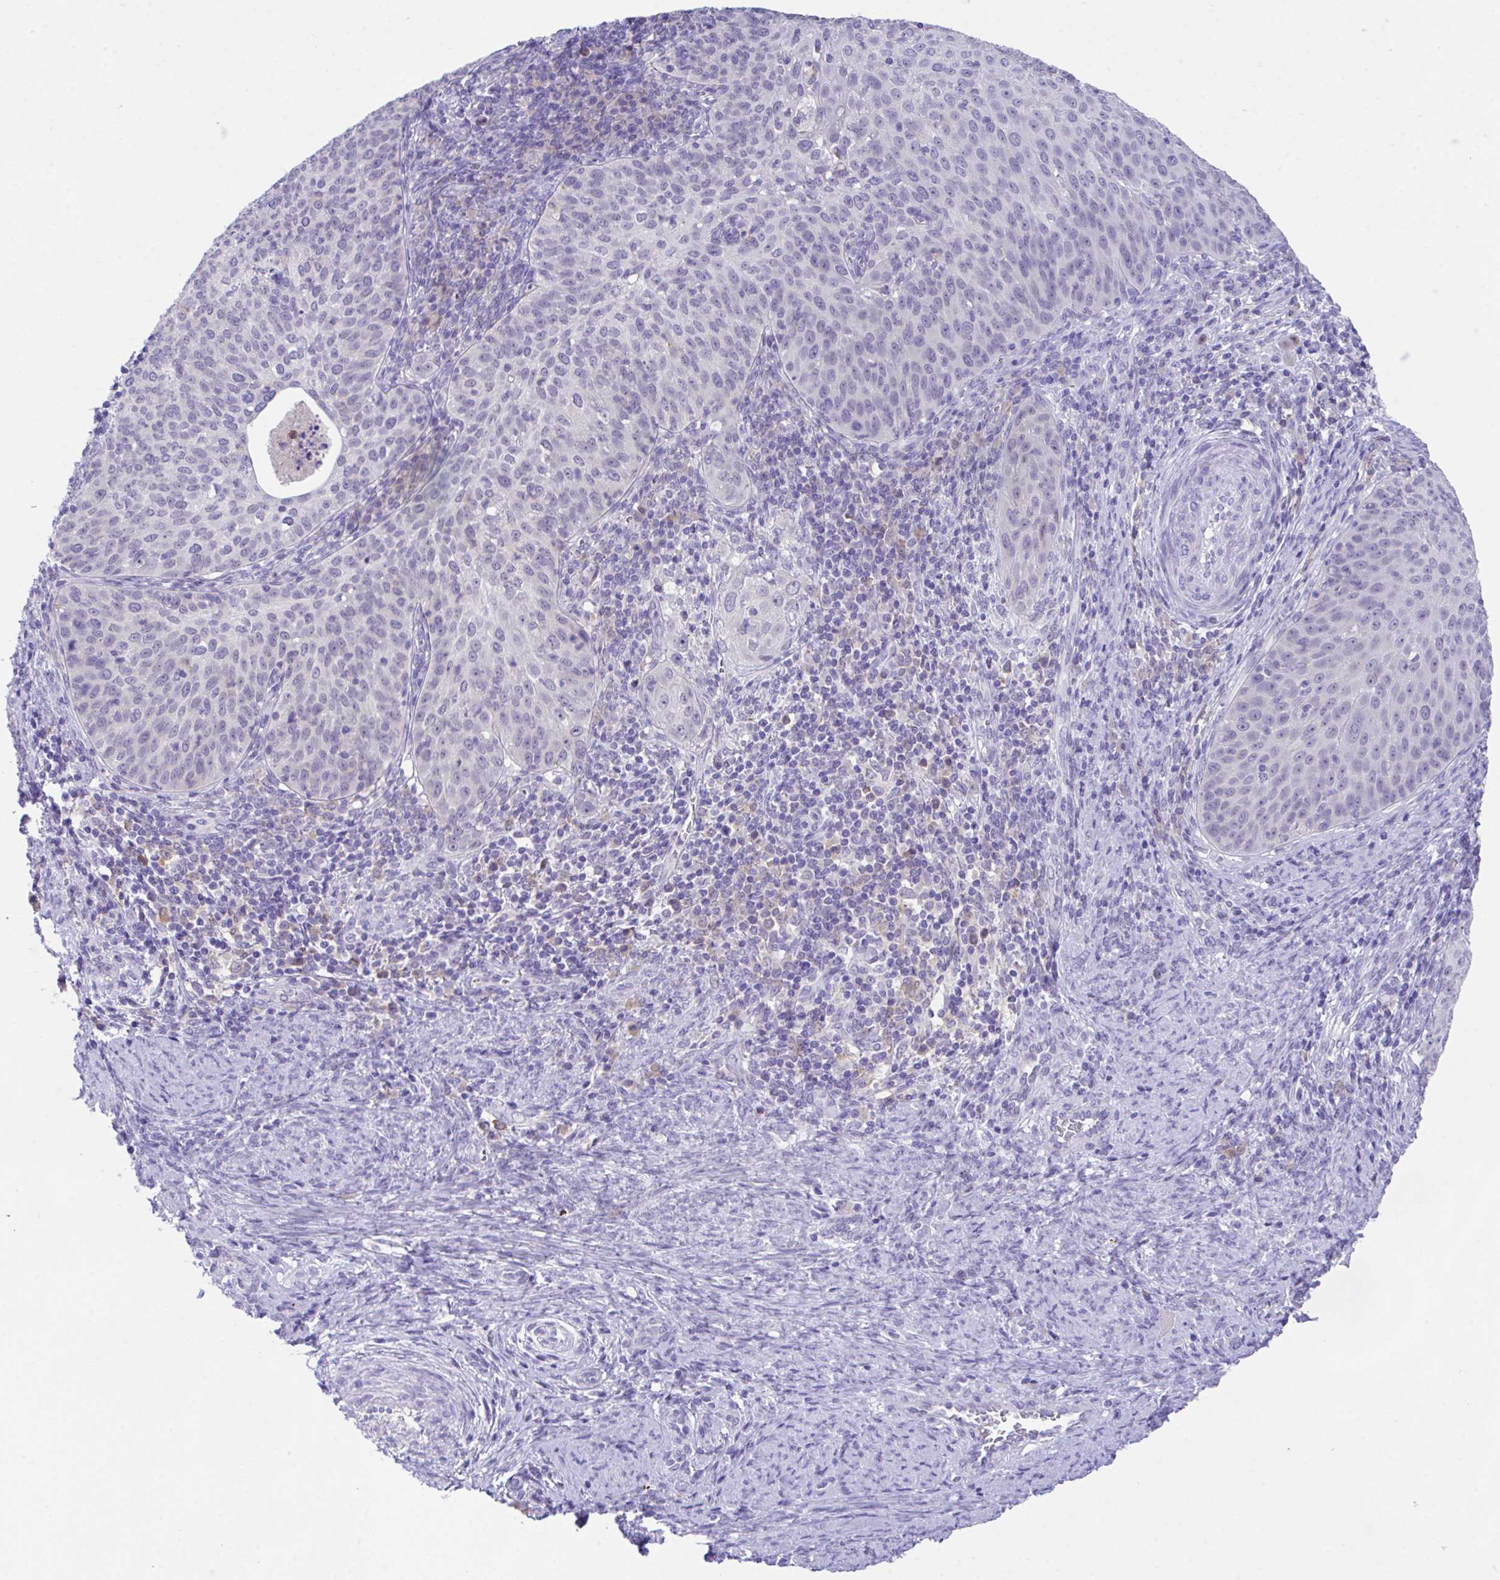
{"staining": {"intensity": "negative", "quantity": "none", "location": "none"}, "tissue": "cervical cancer", "cell_type": "Tumor cells", "image_type": "cancer", "snomed": [{"axis": "morphology", "description": "Squamous cell carcinoma, NOS"}, {"axis": "topography", "description": "Cervix"}], "caption": "Immunohistochemical staining of human cervical squamous cell carcinoma shows no significant expression in tumor cells.", "gene": "HOXB4", "patient": {"sex": "female", "age": 30}}